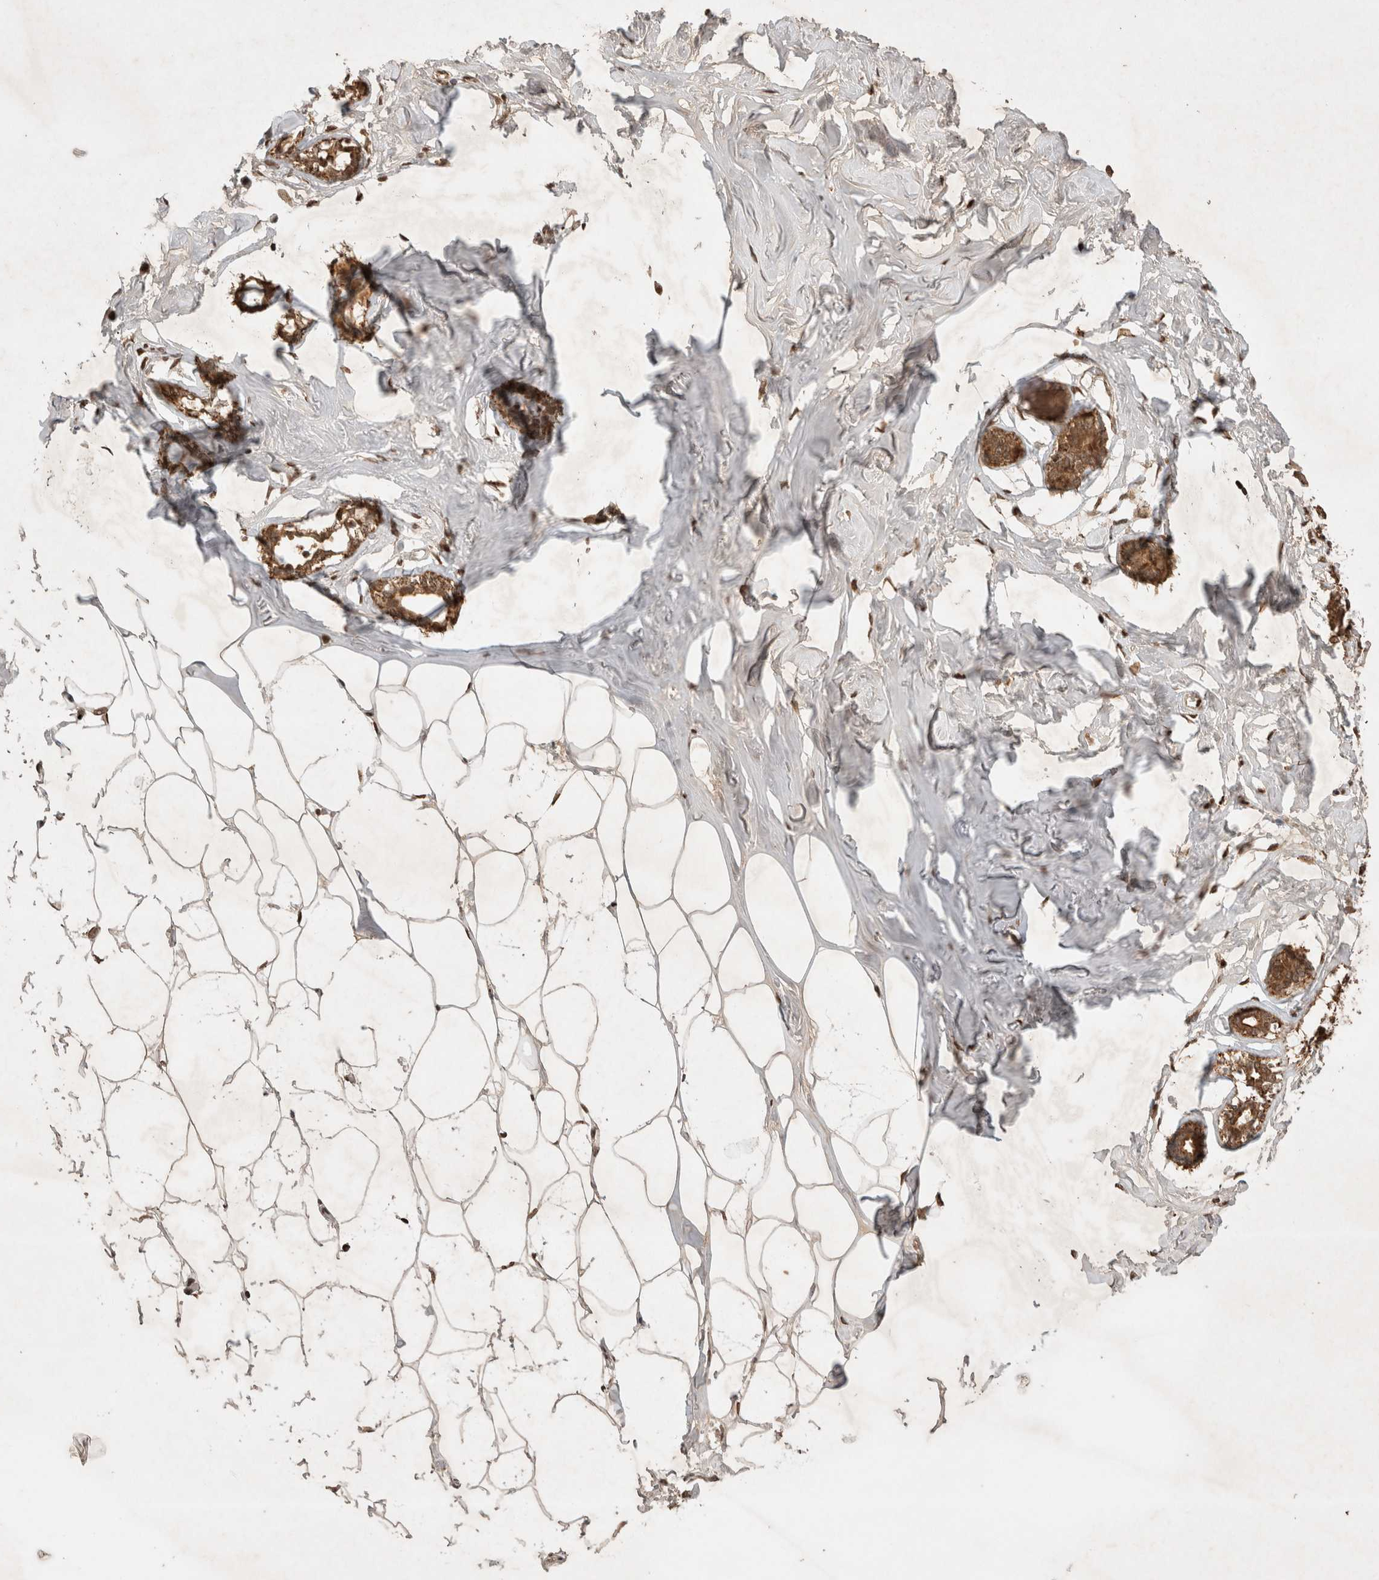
{"staining": {"intensity": "moderate", "quantity": ">75%", "location": "cytoplasmic/membranous,nuclear"}, "tissue": "adipose tissue", "cell_type": "Adipocytes", "image_type": "normal", "snomed": [{"axis": "morphology", "description": "Normal tissue, NOS"}, {"axis": "morphology", "description": "Fibrosis, NOS"}, {"axis": "topography", "description": "Breast"}, {"axis": "topography", "description": "Adipose tissue"}], "caption": "Immunohistochemical staining of normal adipose tissue reveals medium levels of moderate cytoplasmic/membranous,nuclear staining in approximately >75% of adipocytes. (Brightfield microscopy of DAB IHC at high magnification).", "gene": "FAM221A", "patient": {"sex": "female", "age": 39}}